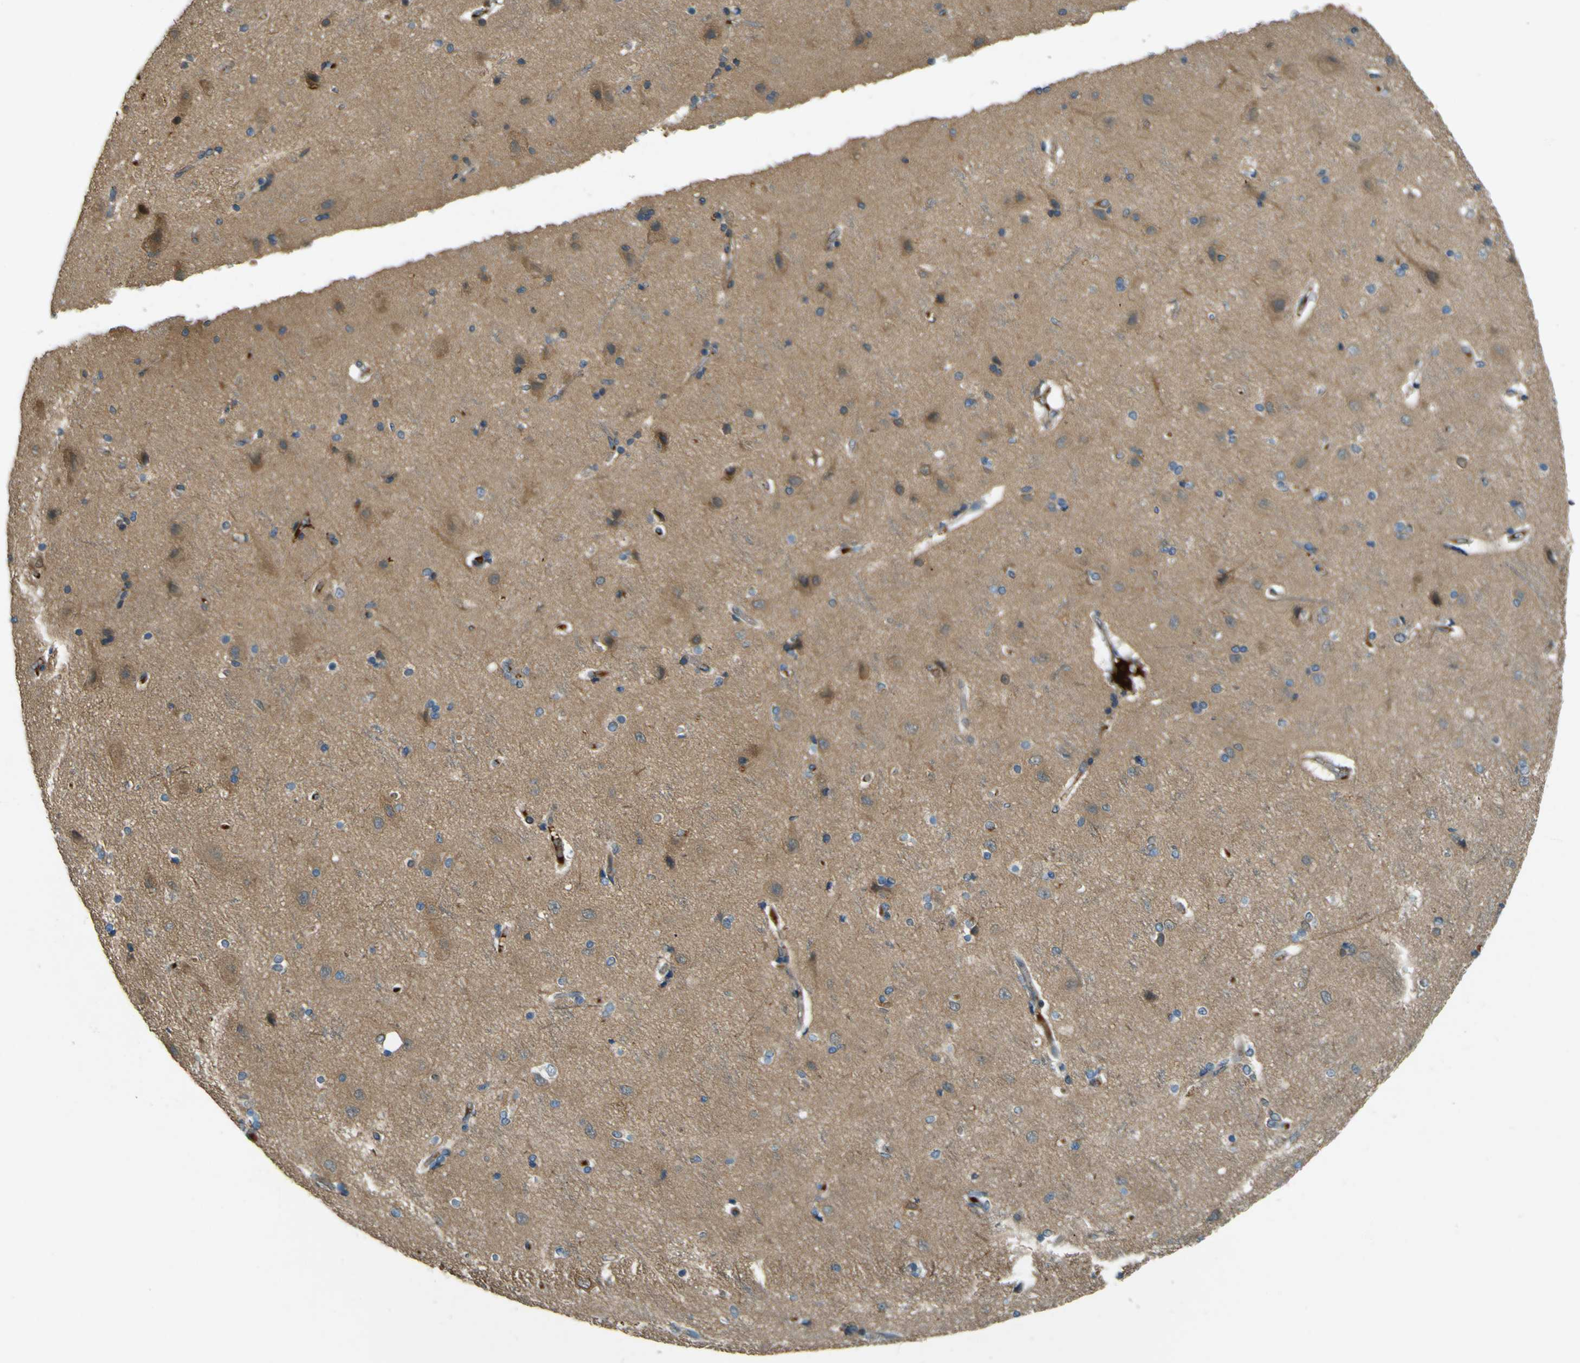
{"staining": {"intensity": "moderate", "quantity": ">75%", "location": "cytoplasmic/membranous"}, "tissue": "cerebral cortex", "cell_type": "Endothelial cells", "image_type": "normal", "snomed": [{"axis": "morphology", "description": "Normal tissue, NOS"}, {"axis": "topography", "description": "Cerebral cortex"}], "caption": "A high-resolution photomicrograph shows IHC staining of benign cerebral cortex, which displays moderate cytoplasmic/membranous staining in about >75% of endothelial cells. The staining was performed using DAB (3,3'-diaminobenzidine) to visualize the protein expression in brown, while the nuclei were stained in blue with hematoxylin (Magnification: 20x).", "gene": "LPCAT1", "patient": {"sex": "female", "age": 54}}